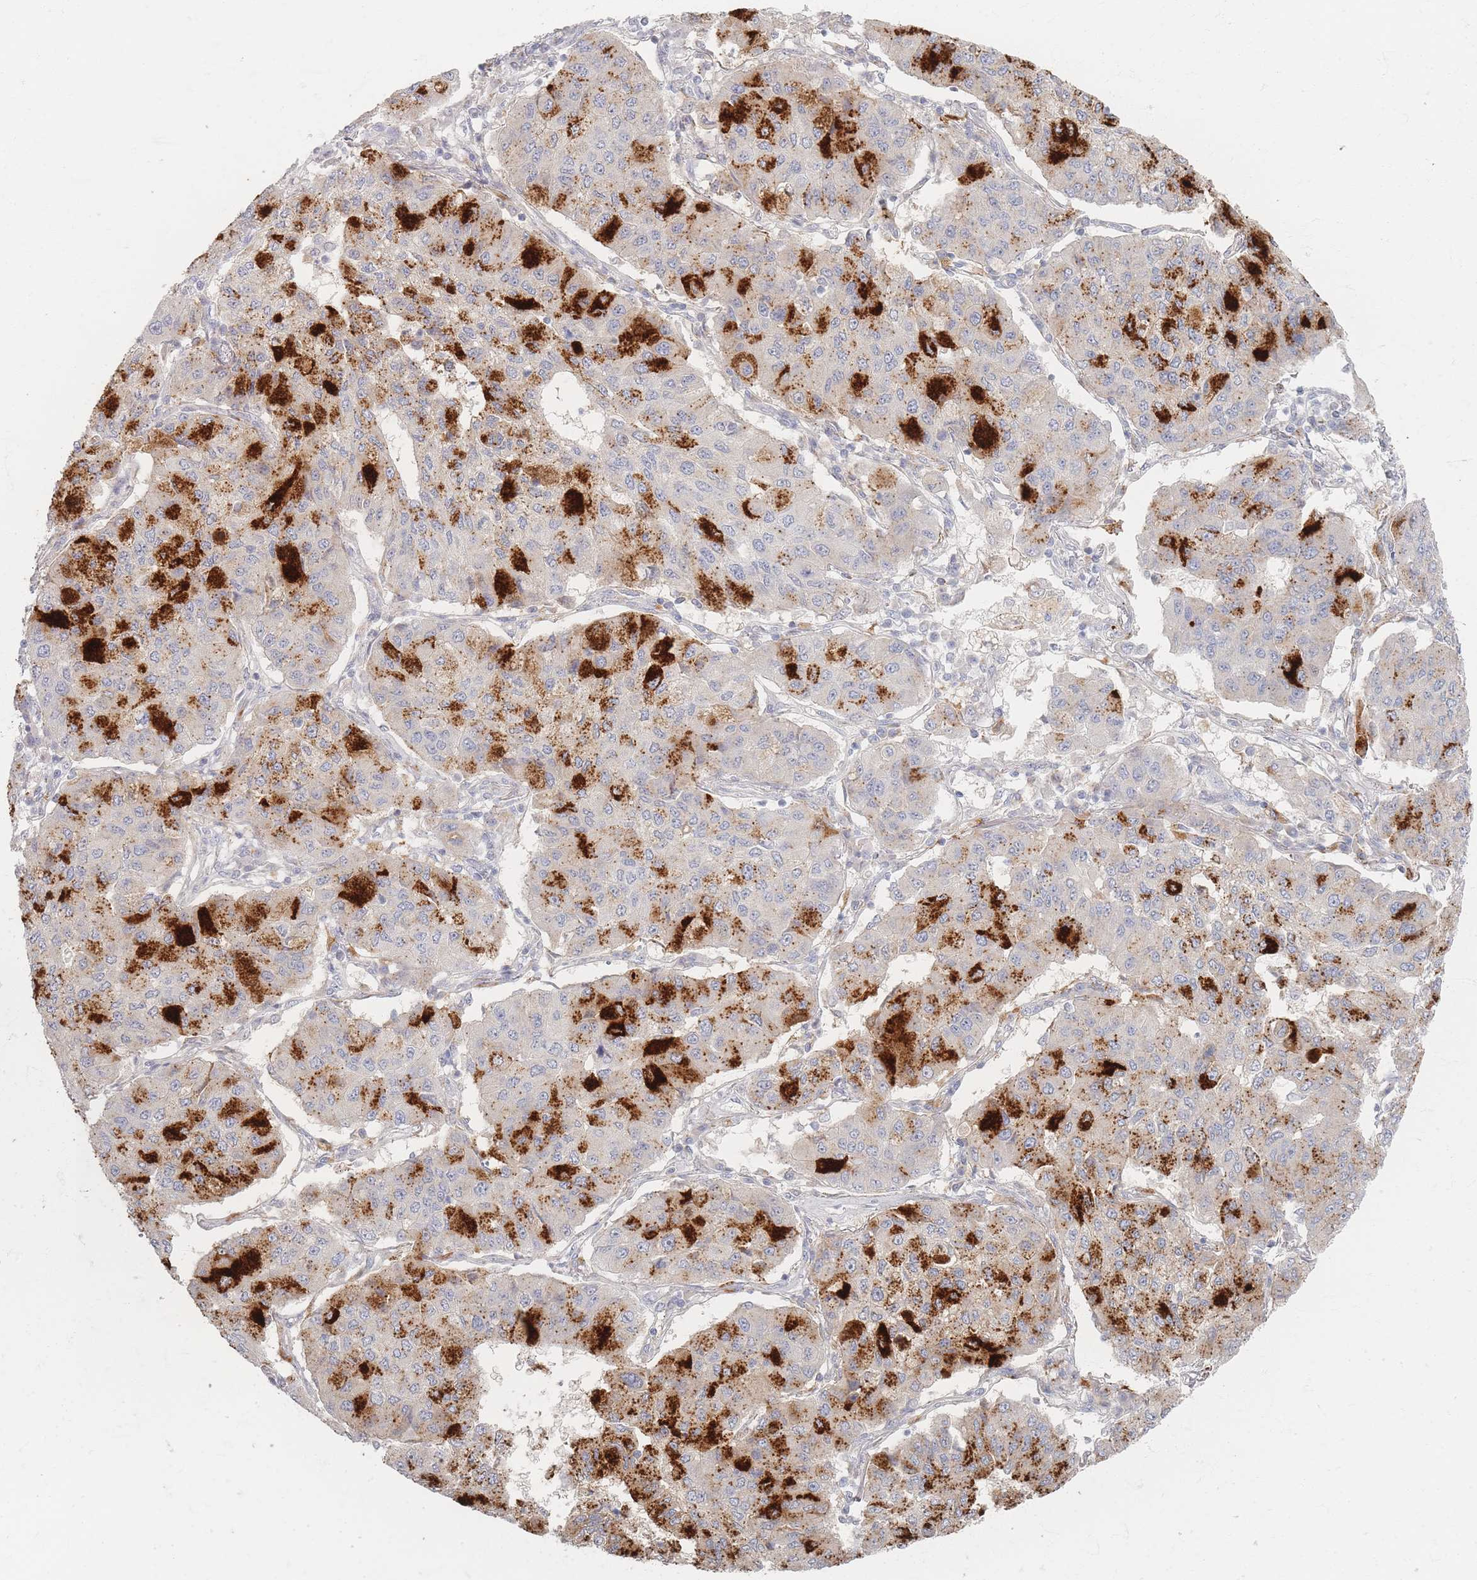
{"staining": {"intensity": "strong", "quantity": "25%-75%", "location": "cytoplasmic/membranous"}, "tissue": "lung cancer", "cell_type": "Tumor cells", "image_type": "cancer", "snomed": [{"axis": "morphology", "description": "Squamous cell carcinoma, NOS"}, {"axis": "topography", "description": "Lung"}], "caption": "This photomicrograph exhibits lung cancer (squamous cell carcinoma) stained with immunohistochemistry to label a protein in brown. The cytoplasmic/membranous of tumor cells show strong positivity for the protein. Nuclei are counter-stained blue.", "gene": "SLC2A11", "patient": {"sex": "male", "age": 74}}